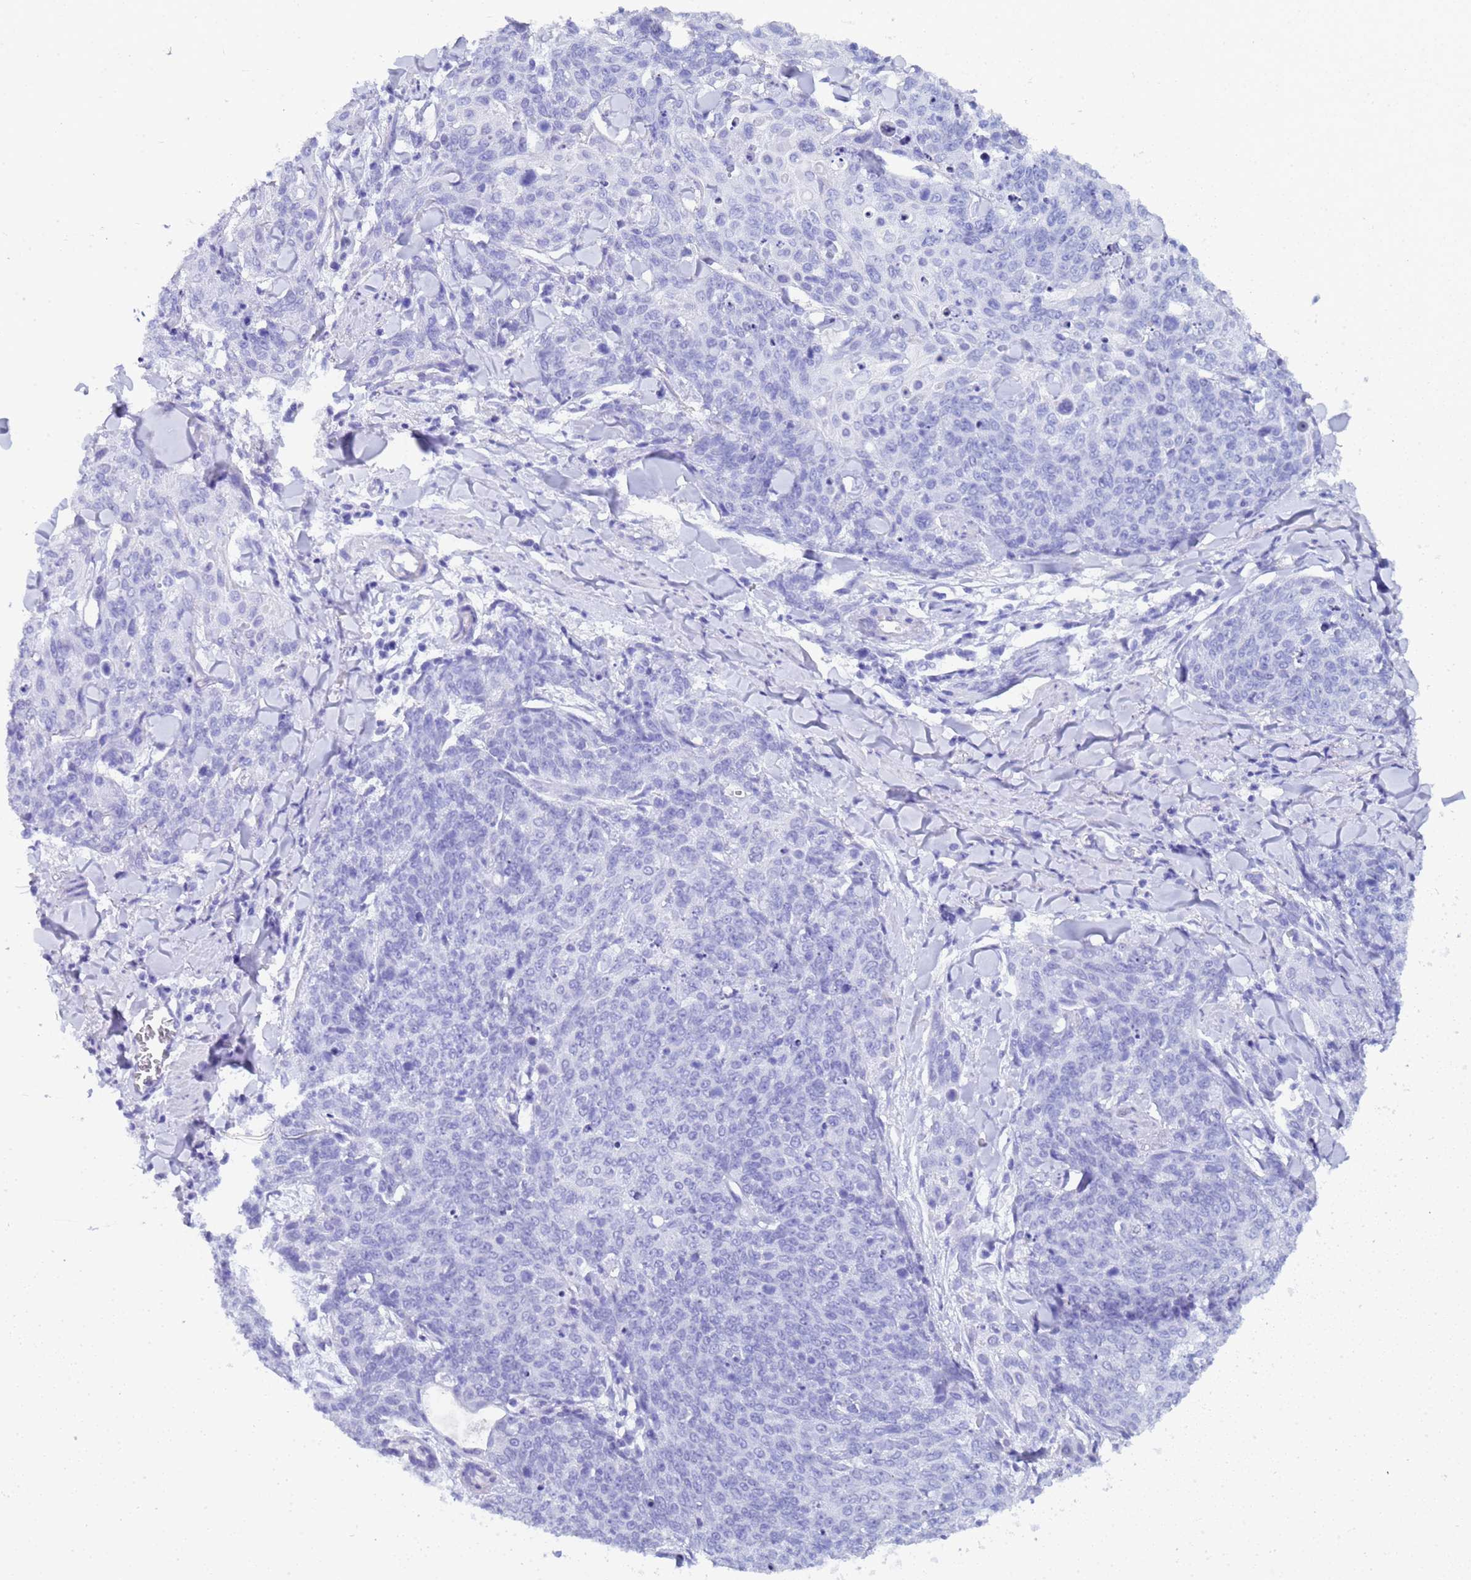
{"staining": {"intensity": "negative", "quantity": "none", "location": "none"}, "tissue": "skin cancer", "cell_type": "Tumor cells", "image_type": "cancer", "snomed": [{"axis": "morphology", "description": "Squamous cell carcinoma, NOS"}, {"axis": "topography", "description": "Skin"}, {"axis": "topography", "description": "Vulva"}], "caption": "Immunohistochemical staining of human skin cancer (squamous cell carcinoma) reveals no significant expression in tumor cells.", "gene": "CTRC", "patient": {"sex": "female", "age": 85}}